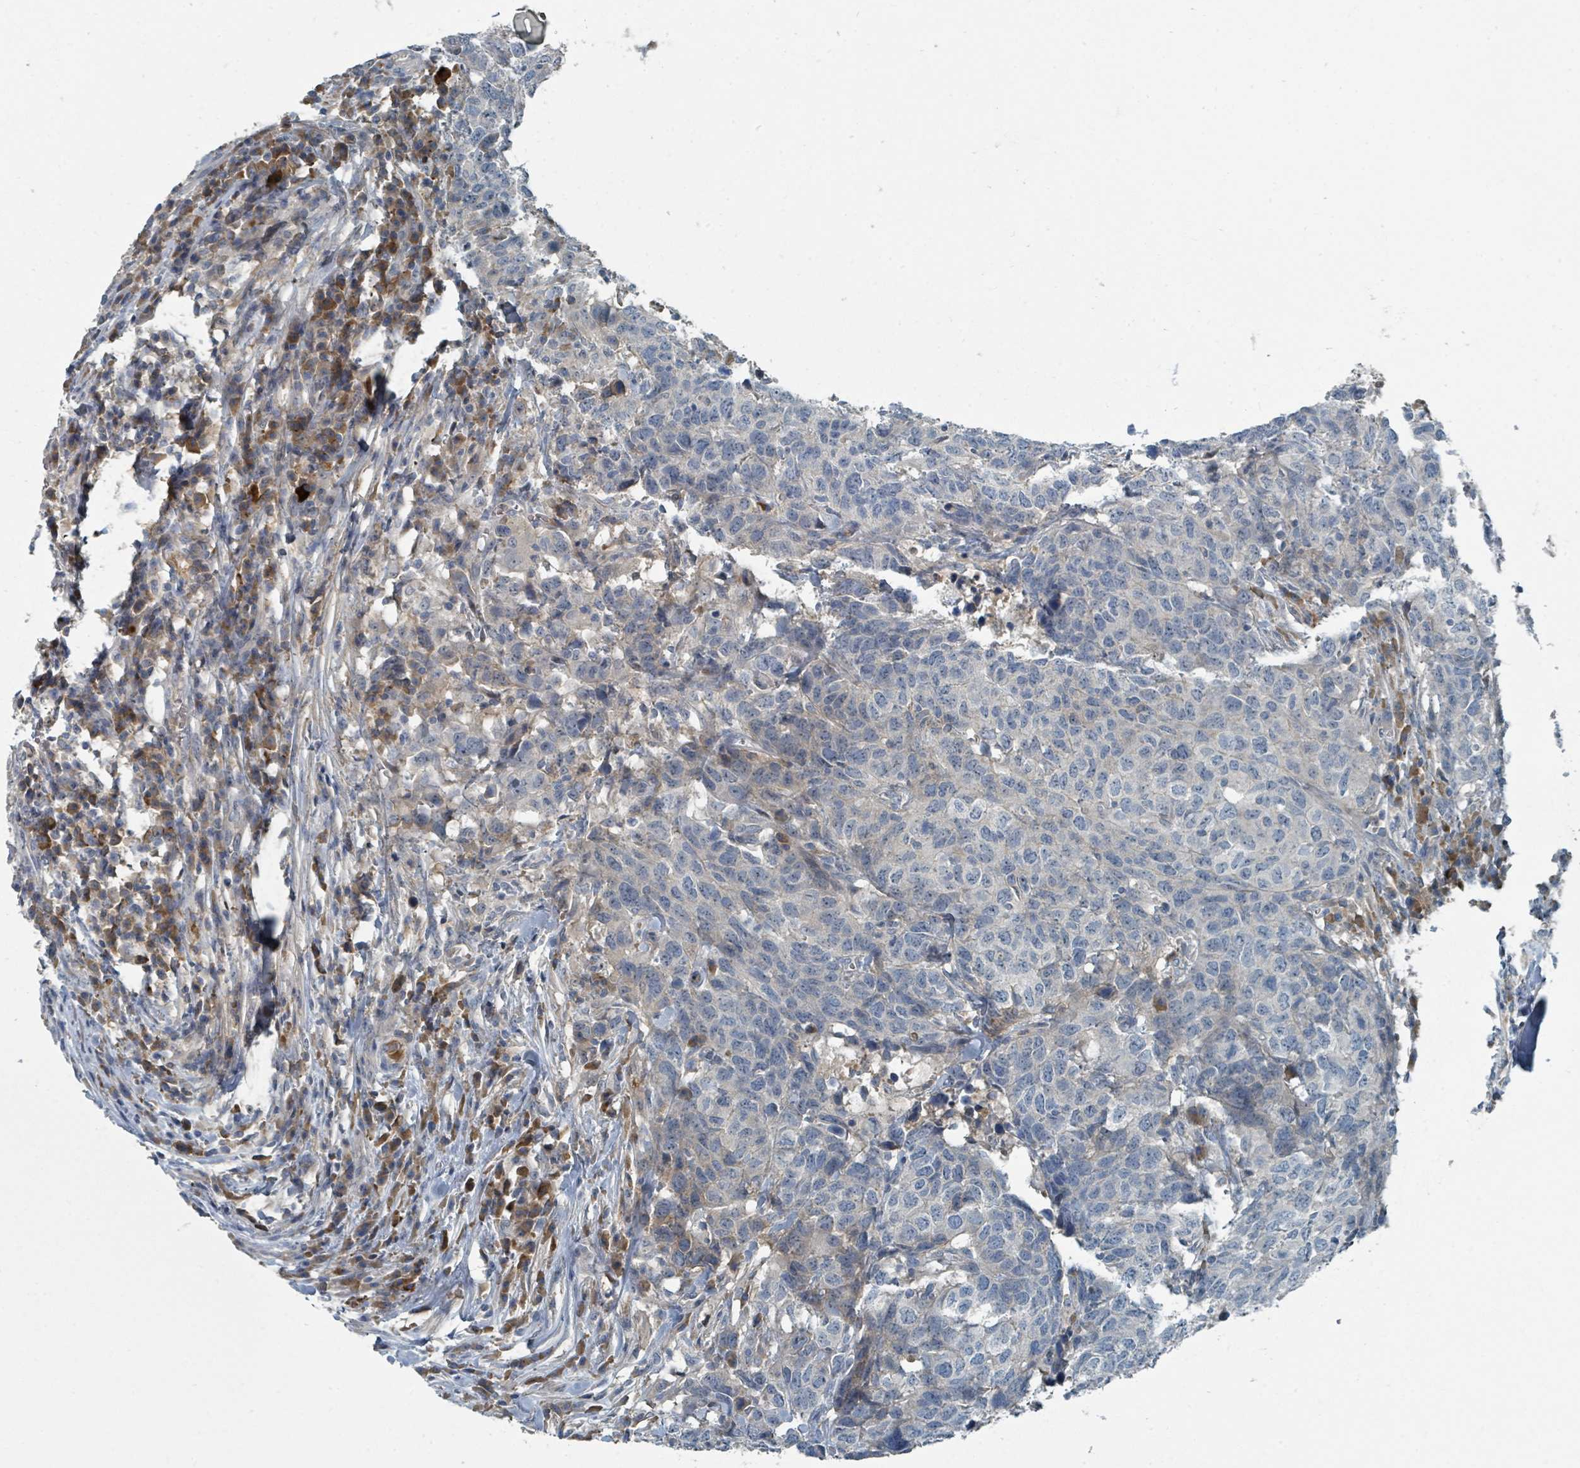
{"staining": {"intensity": "negative", "quantity": "none", "location": "none"}, "tissue": "head and neck cancer", "cell_type": "Tumor cells", "image_type": "cancer", "snomed": [{"axis": "morphology", "description": "Normal tissue, NOS"}, {"axis": "morphology", "description": "Squamous cell carcinoma, NOS"}, {"axis": "topography", "description": "Skeletal muscle"}, {"axis": "topography", "description": "Vascular tissue"}, {"axis": "topography", "description": "Peripheral nerve tissue"}, {"axis": "topography", "description": "Head-Neck"}], "caption": "There is no significant expression in tumor cells of head and neck cancer (squamous cell carcinoma). (Brightfield microscopy of DAB (3,3'-diaminobenzidine) immunohistochemistry (IHC) at high magnification).", "gene": "SLC44A5", "patient": {"sex": "male", "age": 66}}